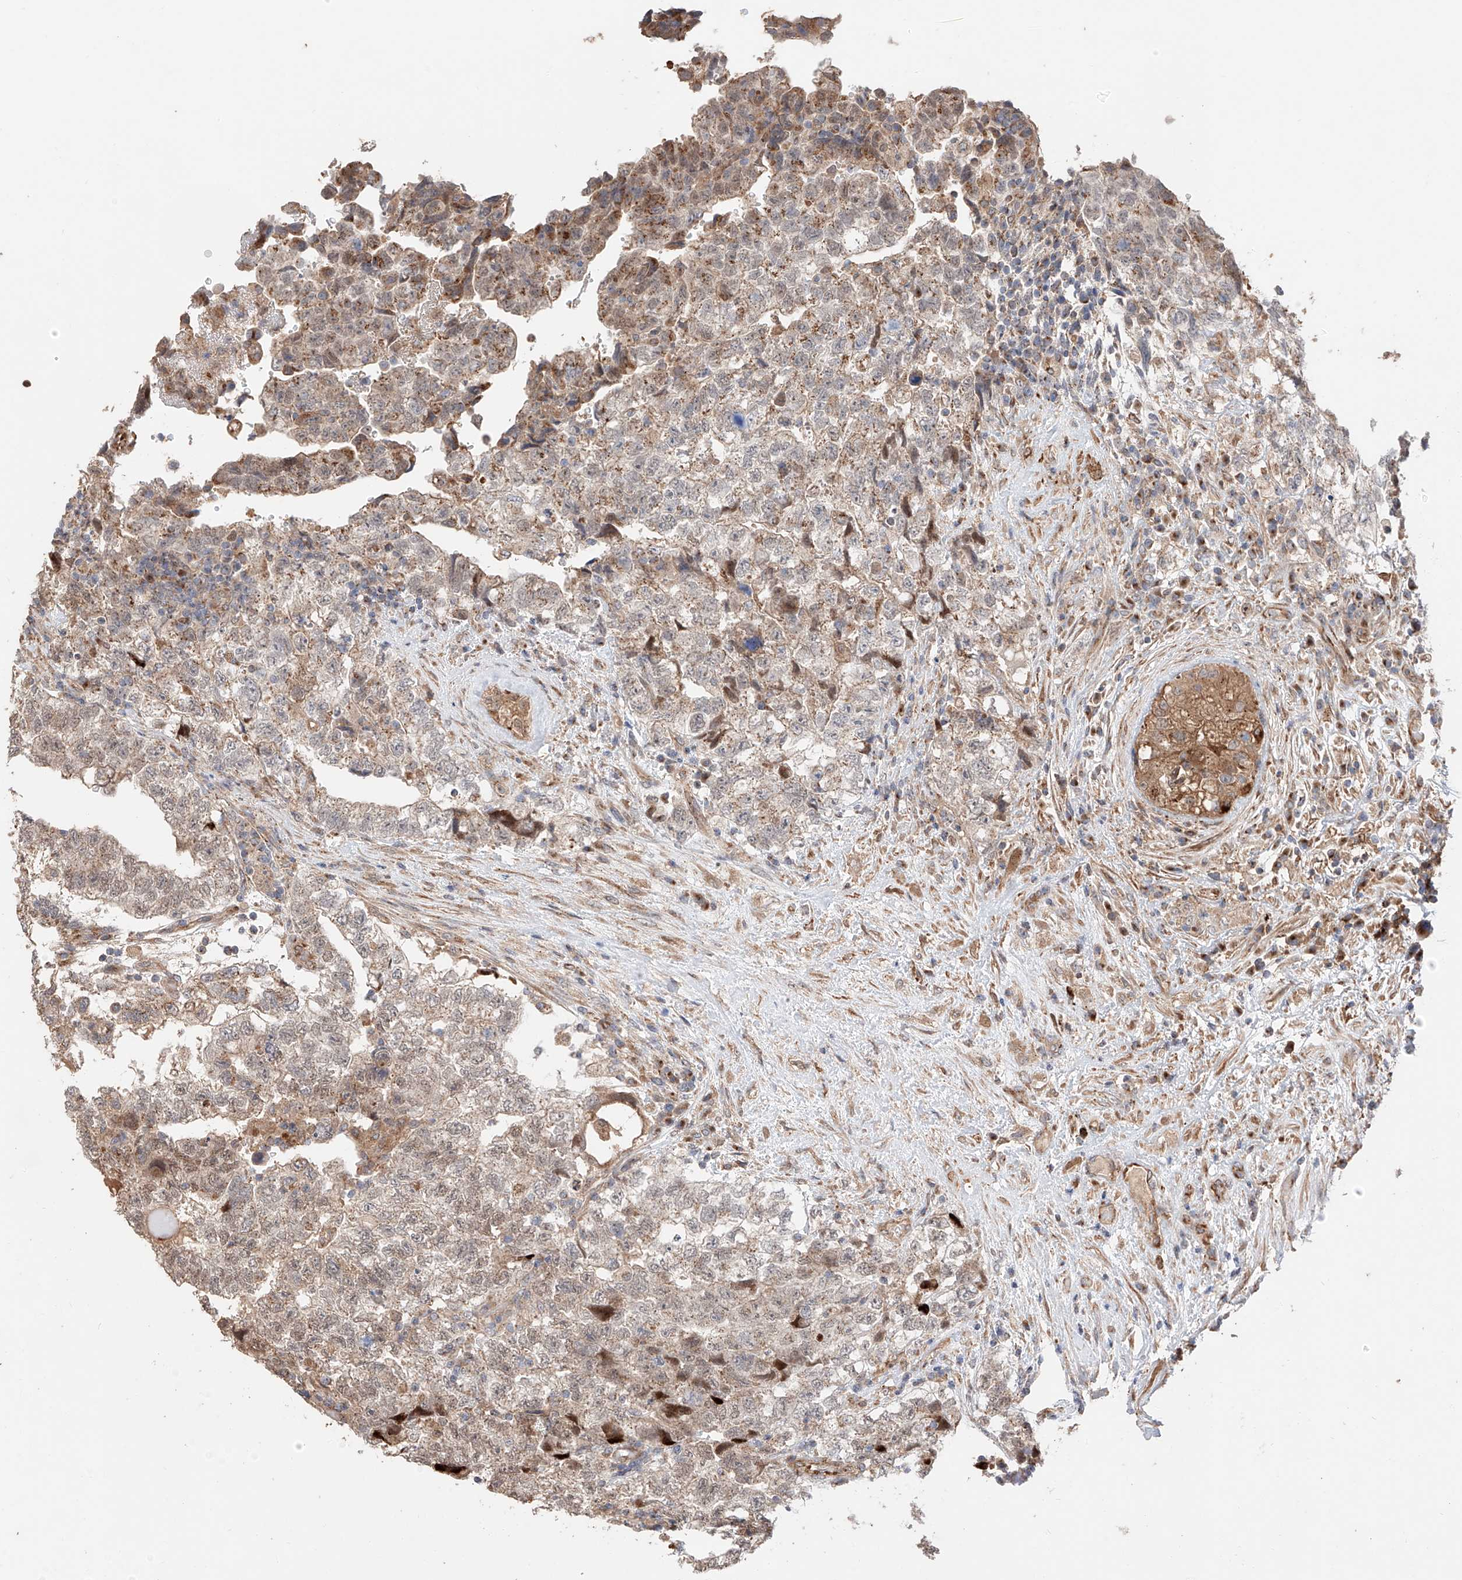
{"staining": {"intensity": "moderate", "quantity": "<25%", "location": "cytoplasmic/membranous"}, "tissue": "testis cancer", "cell_type": "Tumor cells", "image_type": "cancer", "snomed": [{"axis": "morphology", "description": "Carcinoma, Embryonal, NOS"}, {"axis": "topography", "description": "Testis"}], "caption": "Embryonal carcinoma (testis) stained with immunohistochemistry (IHC) demonstrates moderate cytoplasmic/membranous positivity in approximately <25% of tumor cells.", "gene": "MOSPD1", "patient": {"sex": "male", "age": 36}}